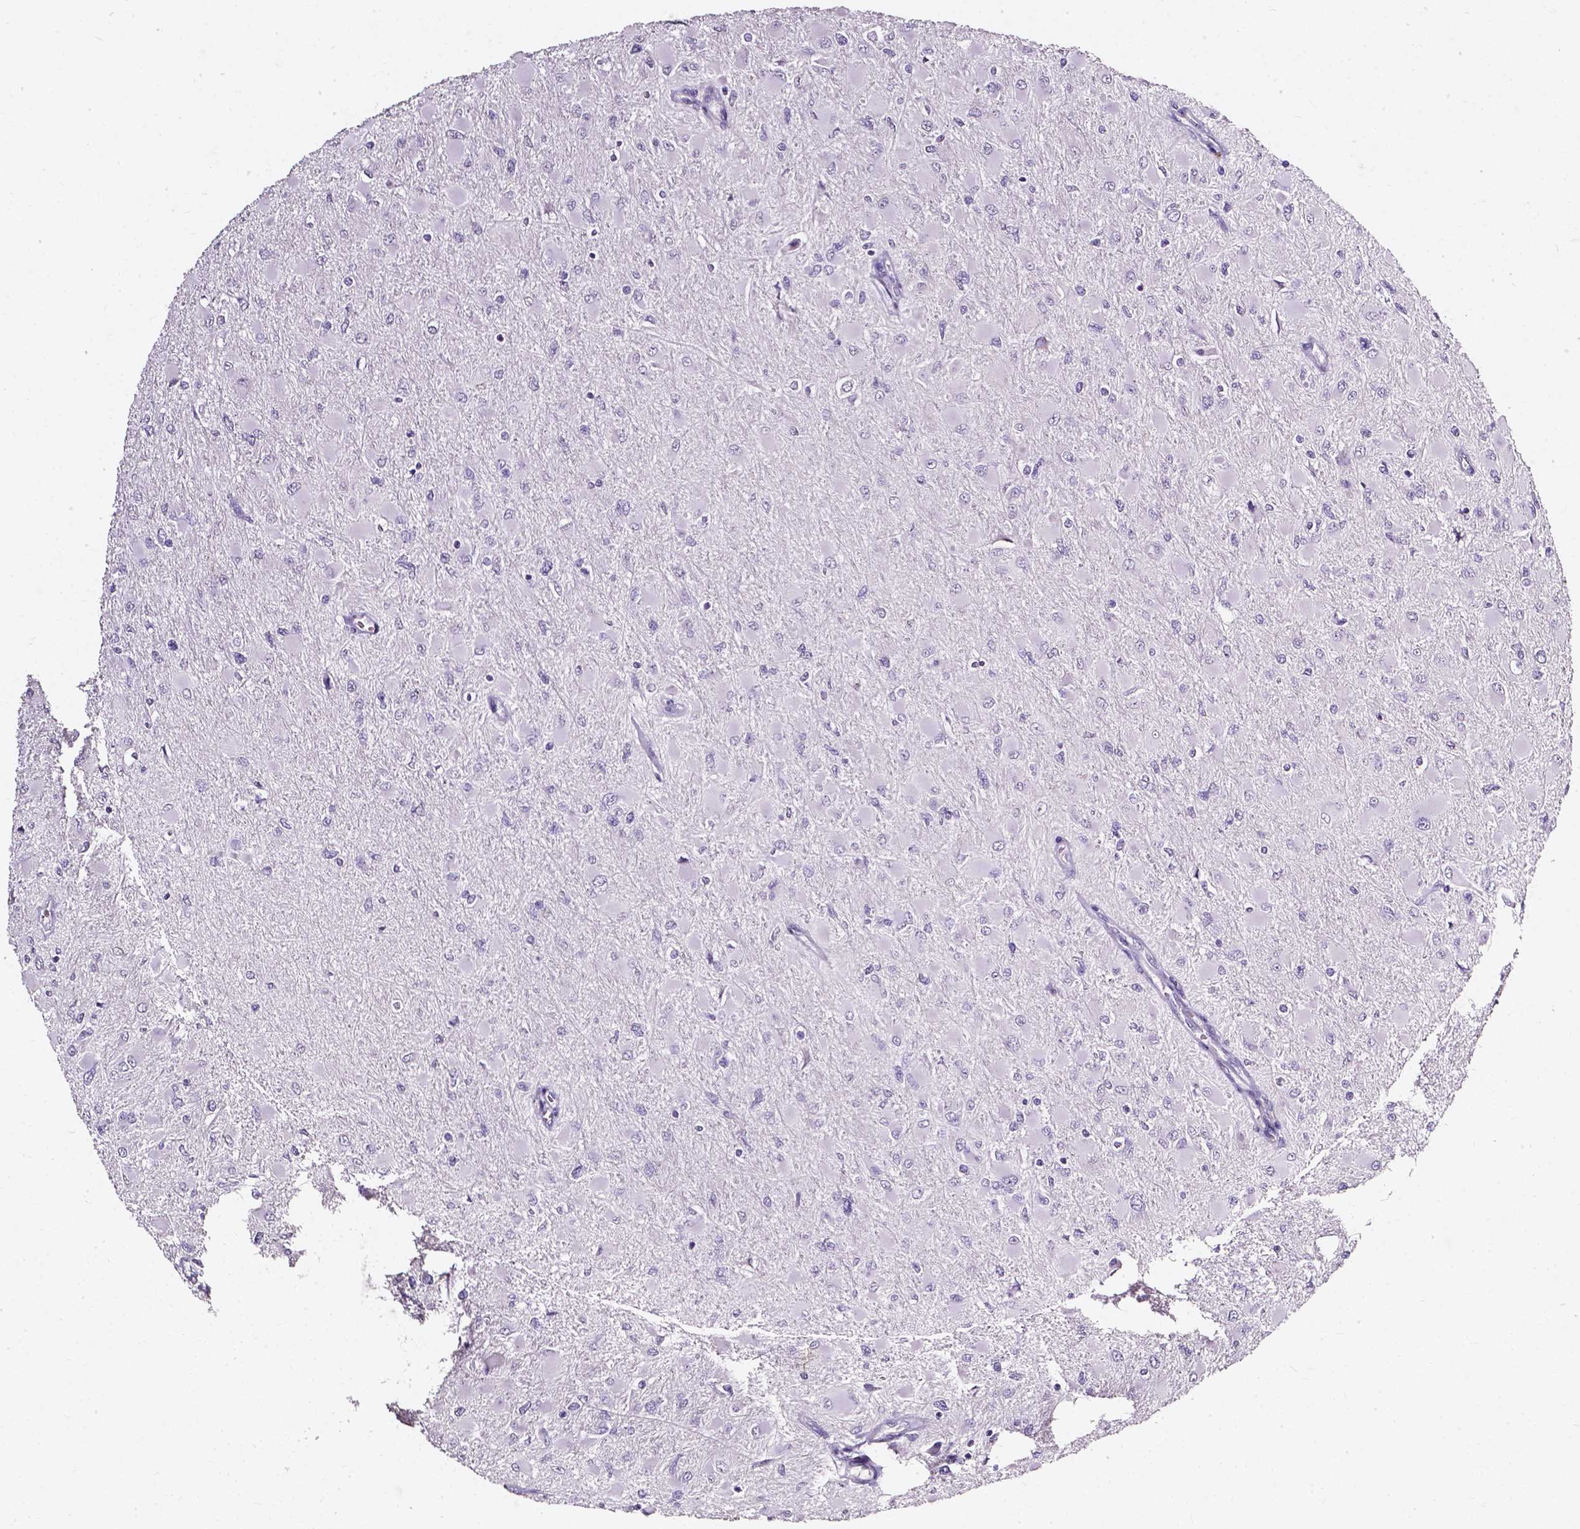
{"staining": {"intensity": "negative", "quantity": "none", "location": "none"}, "tissue": "glioma", "cell_type": "Tumor cells", "image_type": "cancer", "snomed": [{"axis": "morphology", "description": "Glioma, malignant, High grade"}, {"axis": "topography", "description": "Cerebral cortex"}], "caption": "Human malignant high-grade glioma stained for a protein using immunohistochemistry (IHC) exhibits no positivity in tumor cells.", "gene": "AKR1B10", "patient": {"sex": "female", "age": 36}}